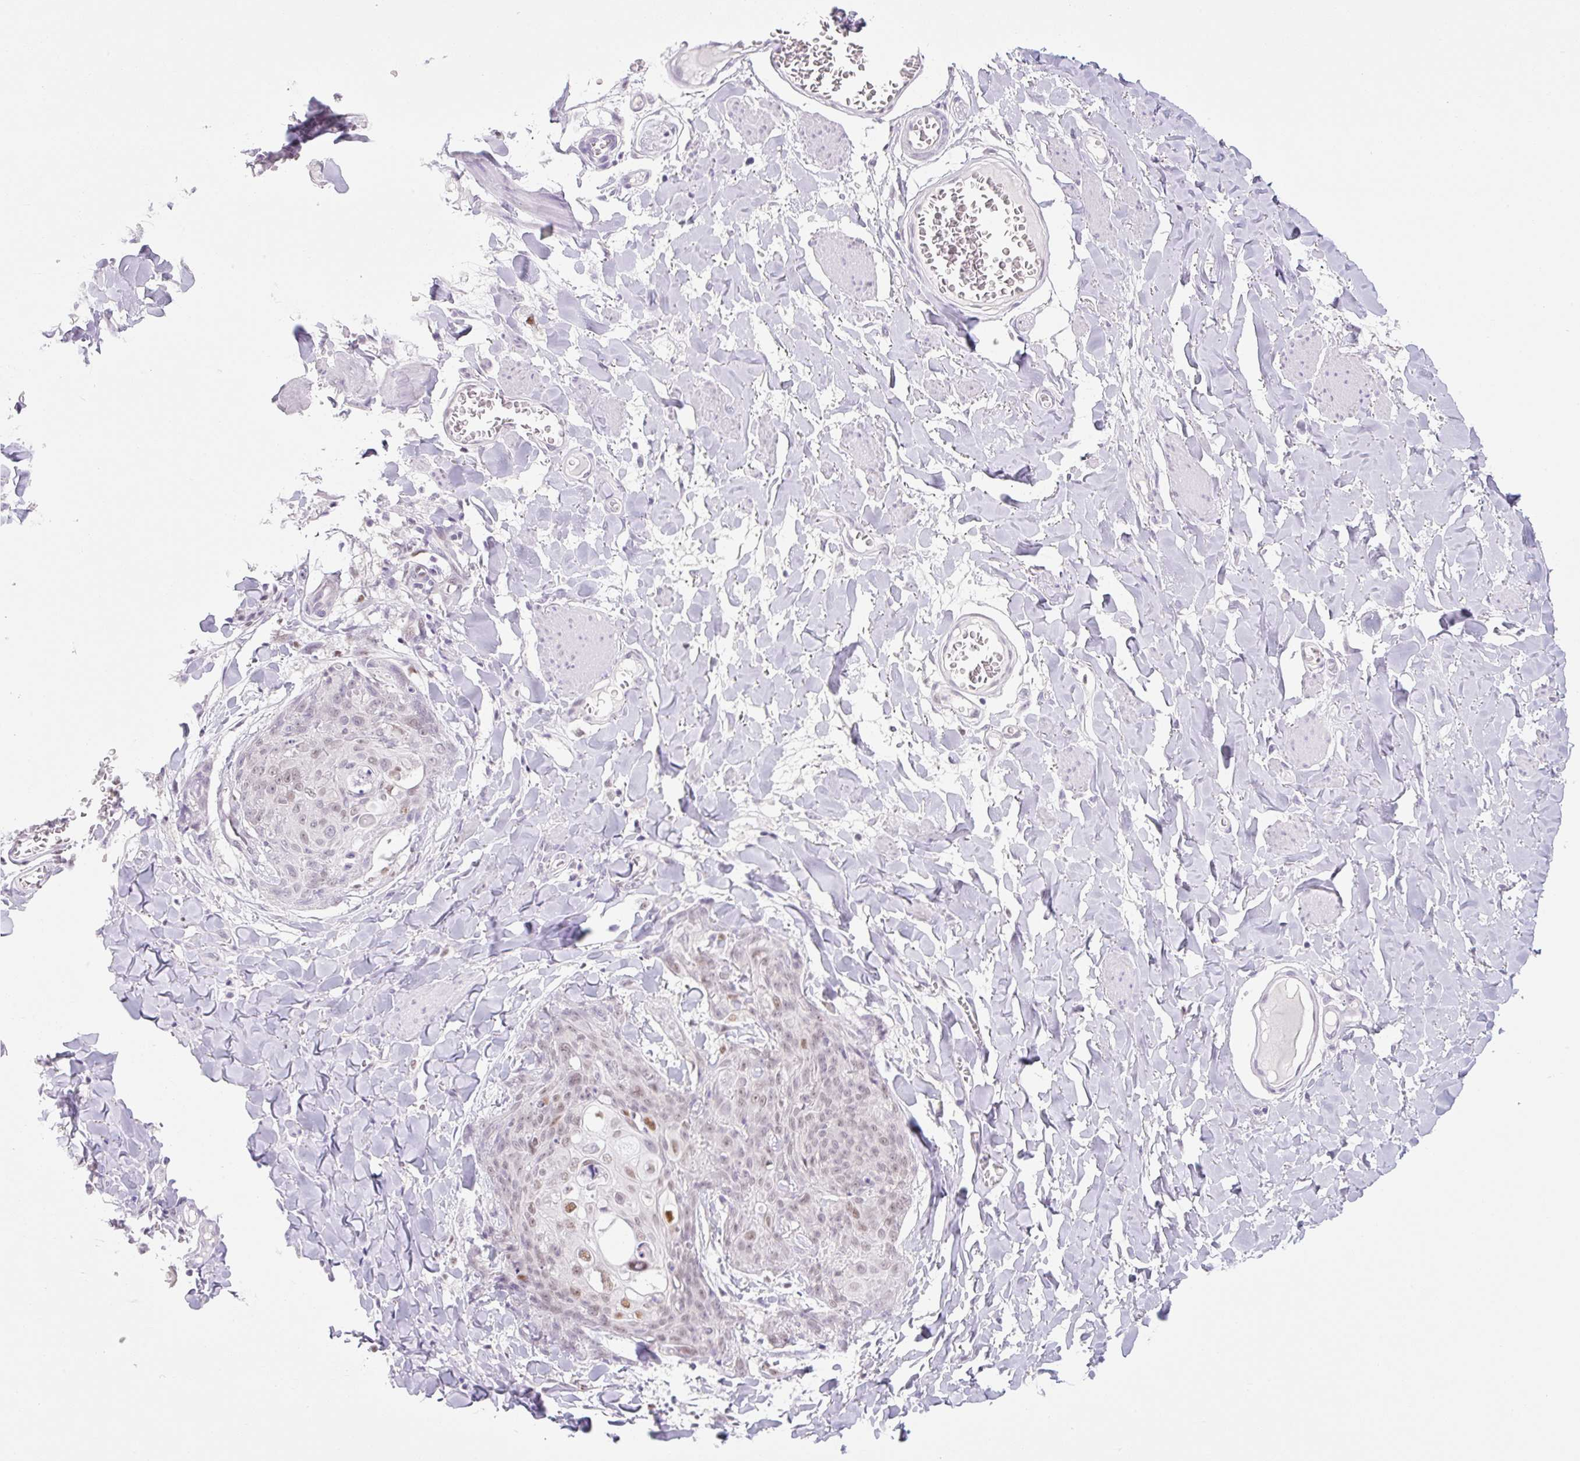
{"staining": {"intensity": "weak", "quantity": ">75%", "location": "nuclear"}, "tissue": "skin cancer", "cell_type": "Tumor cells", "image_type": "cancer", "snomed": [{"axis": "morphology", "description": "Squamous cell carcinoma, NOS"}, {"axis": "topography", "description": "Skin"}, {"axis": "topography", "description": "Vulva"}], "caption": "Brown immunohistochemical staining in skin cancer exhibits weak nuclear expression in about >75% of tumor cells. The protein of interest is shown in brown color, while the nuclei are stained blue.", "gene": "TLE3", "patient": {"sex": "female", "age": 85}}